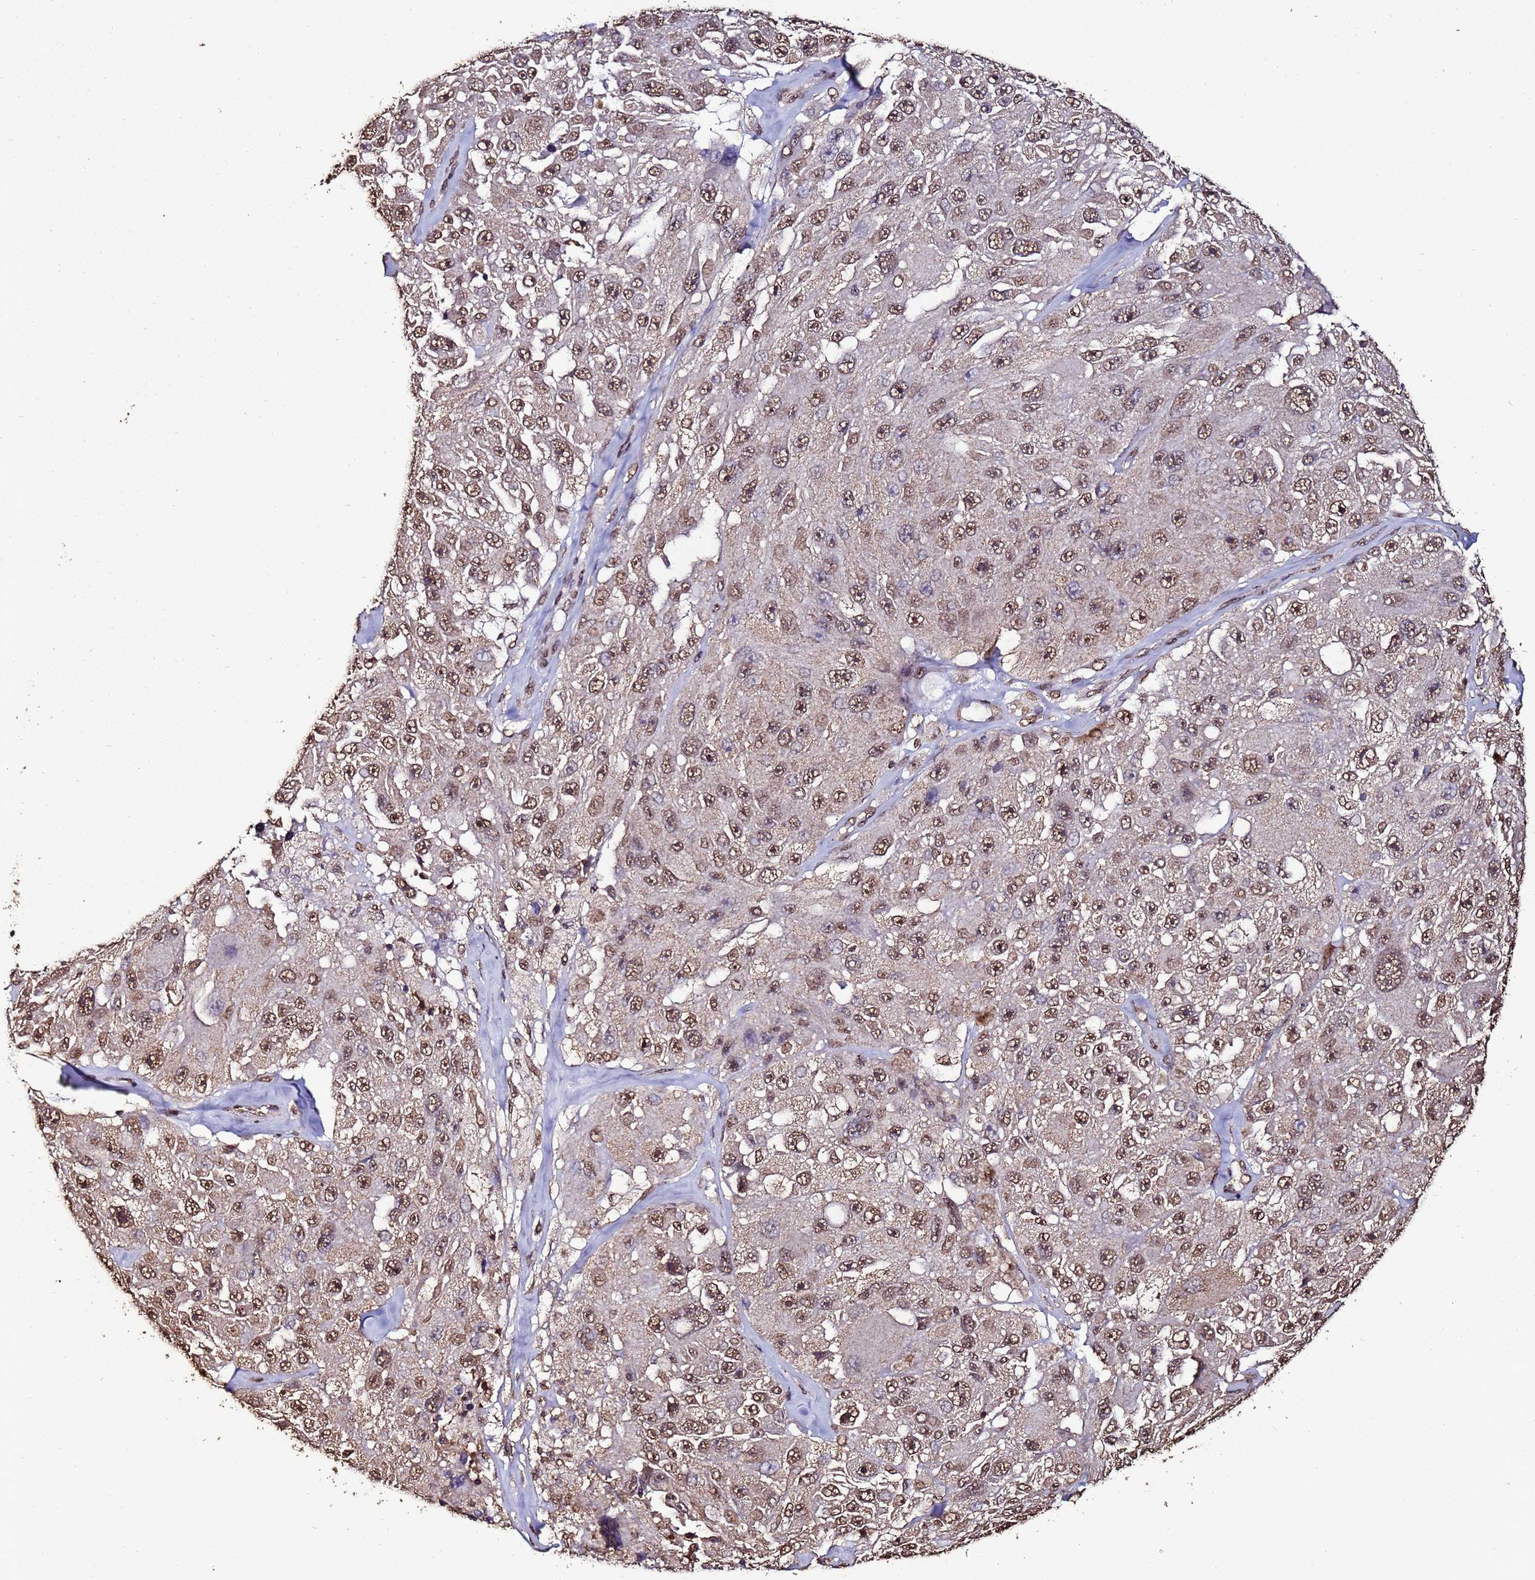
{"staining": {"intensity": "moderate", "quantity": ">75%", "location": "nuclear"}, "tissue": "melanoma", "cell_type": "Tumor cells", "image_type": "cancer", "snomed": [{"axis": "morphology", "description": "Malignant melanoma, Metastatic site"}, {"axis": "topography", "description": "Lymph node"}], "caption": "Immunohistochemistry (IHC) staining of melanoma, which shows medium levels of moderate nuclear staining in about >75% of tumor cells indicating moderate nuclear protein expression. The staining was performed using DAB (3,3'-diaminobenzidine) (brown) for protein detection and nuclei were counterstained in hematoxylin (blue).", "gene": "TRIP6", "patient": {"sex": "male", "age": 62}}